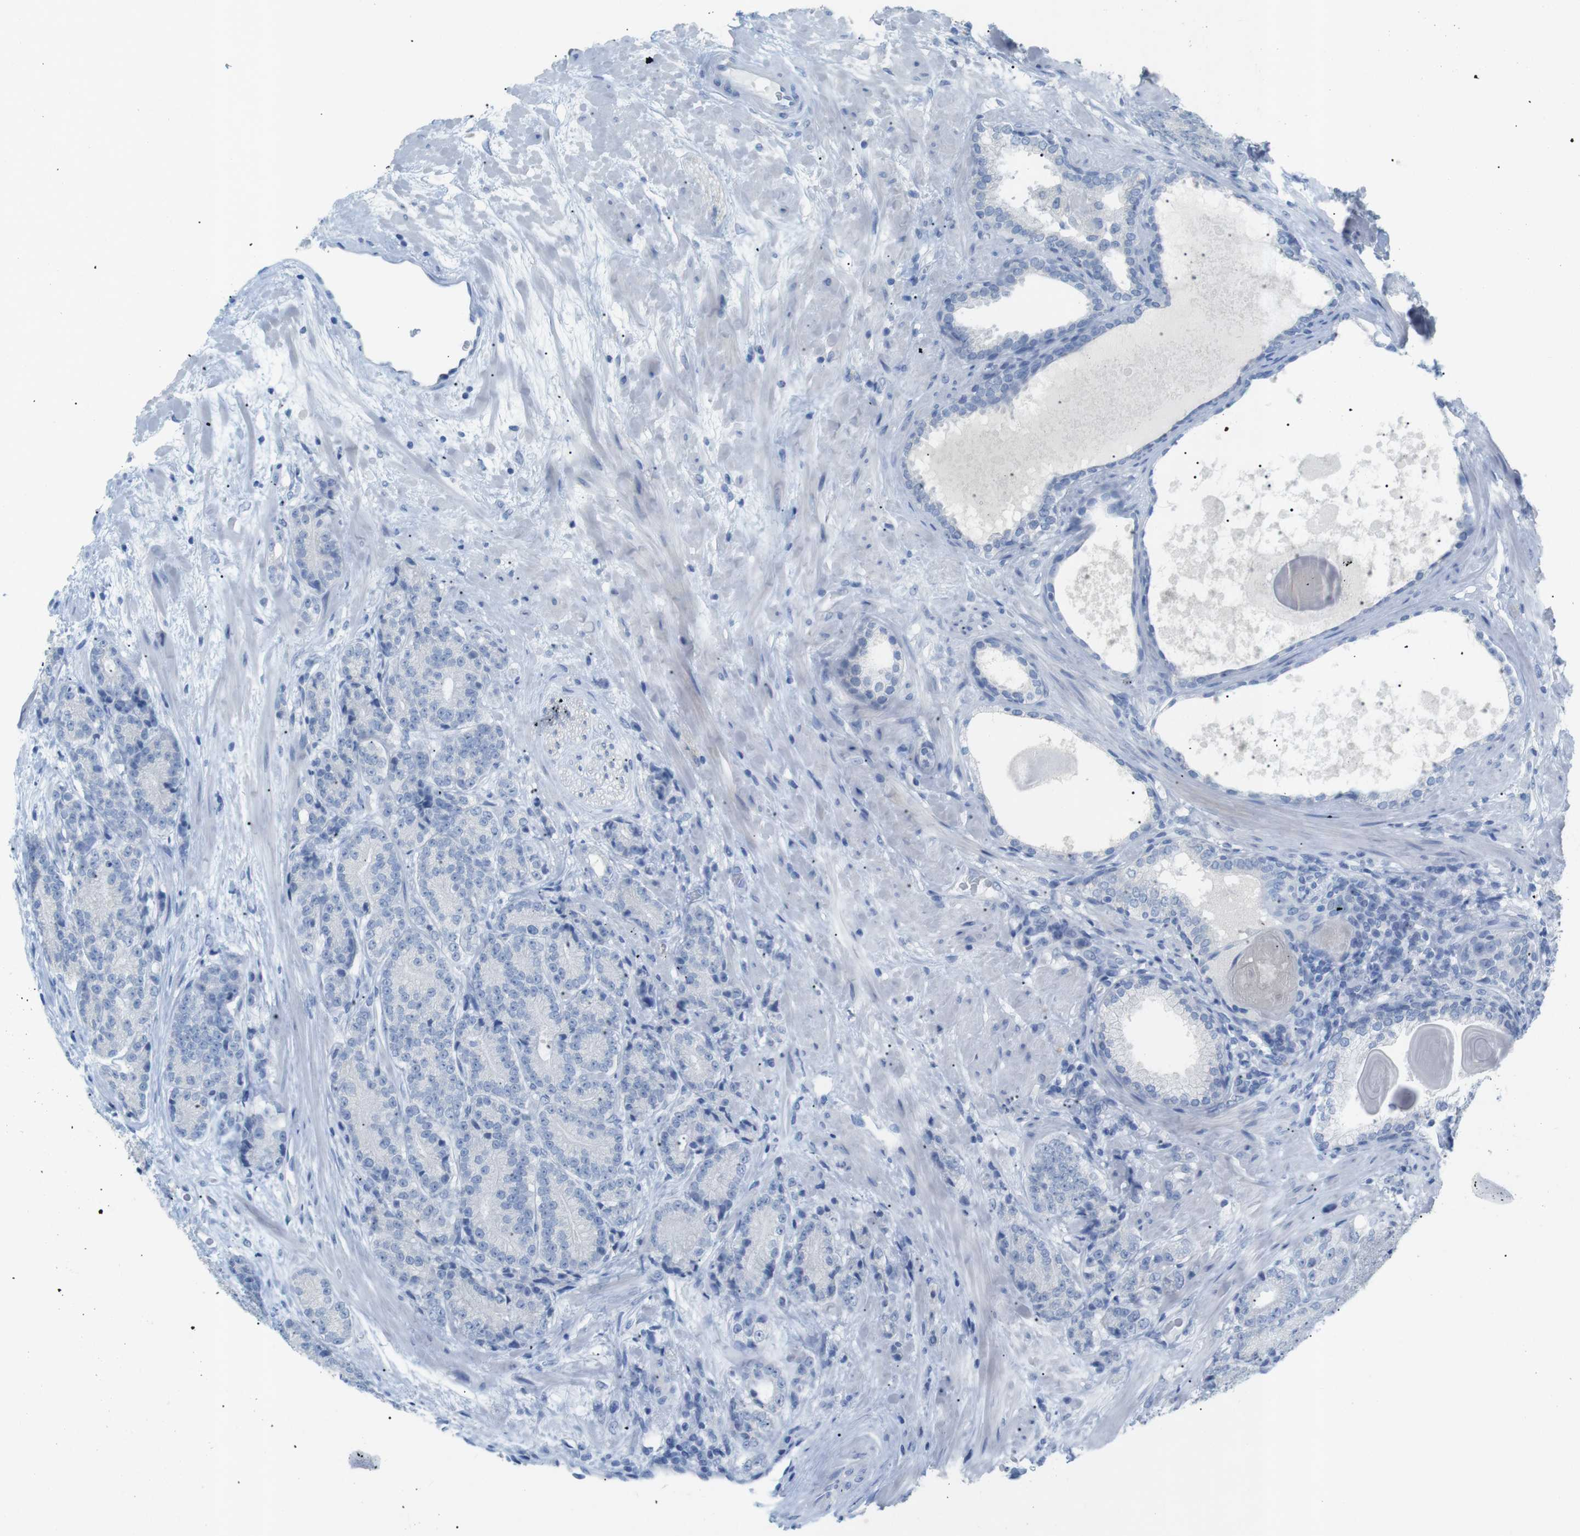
{"staining": {"intensity": "negative", "quantity": "none", "location": "none"}, "tissue": "prostate cancer", "cell_type": "Tumor cells", "image_type": "cancer", "snomed": [{"axis": "morphology", "description": "Adenocarcinoma, High grade"}, {"axis": "topography", "description": "Prostate"}], "caption": "Protein analysis of prostate adenocarcinoma (high-grade) shows no significant positivity in tumor cells.", "gene": "SALL4", "patient": {"sex": "male", "age": 61}}